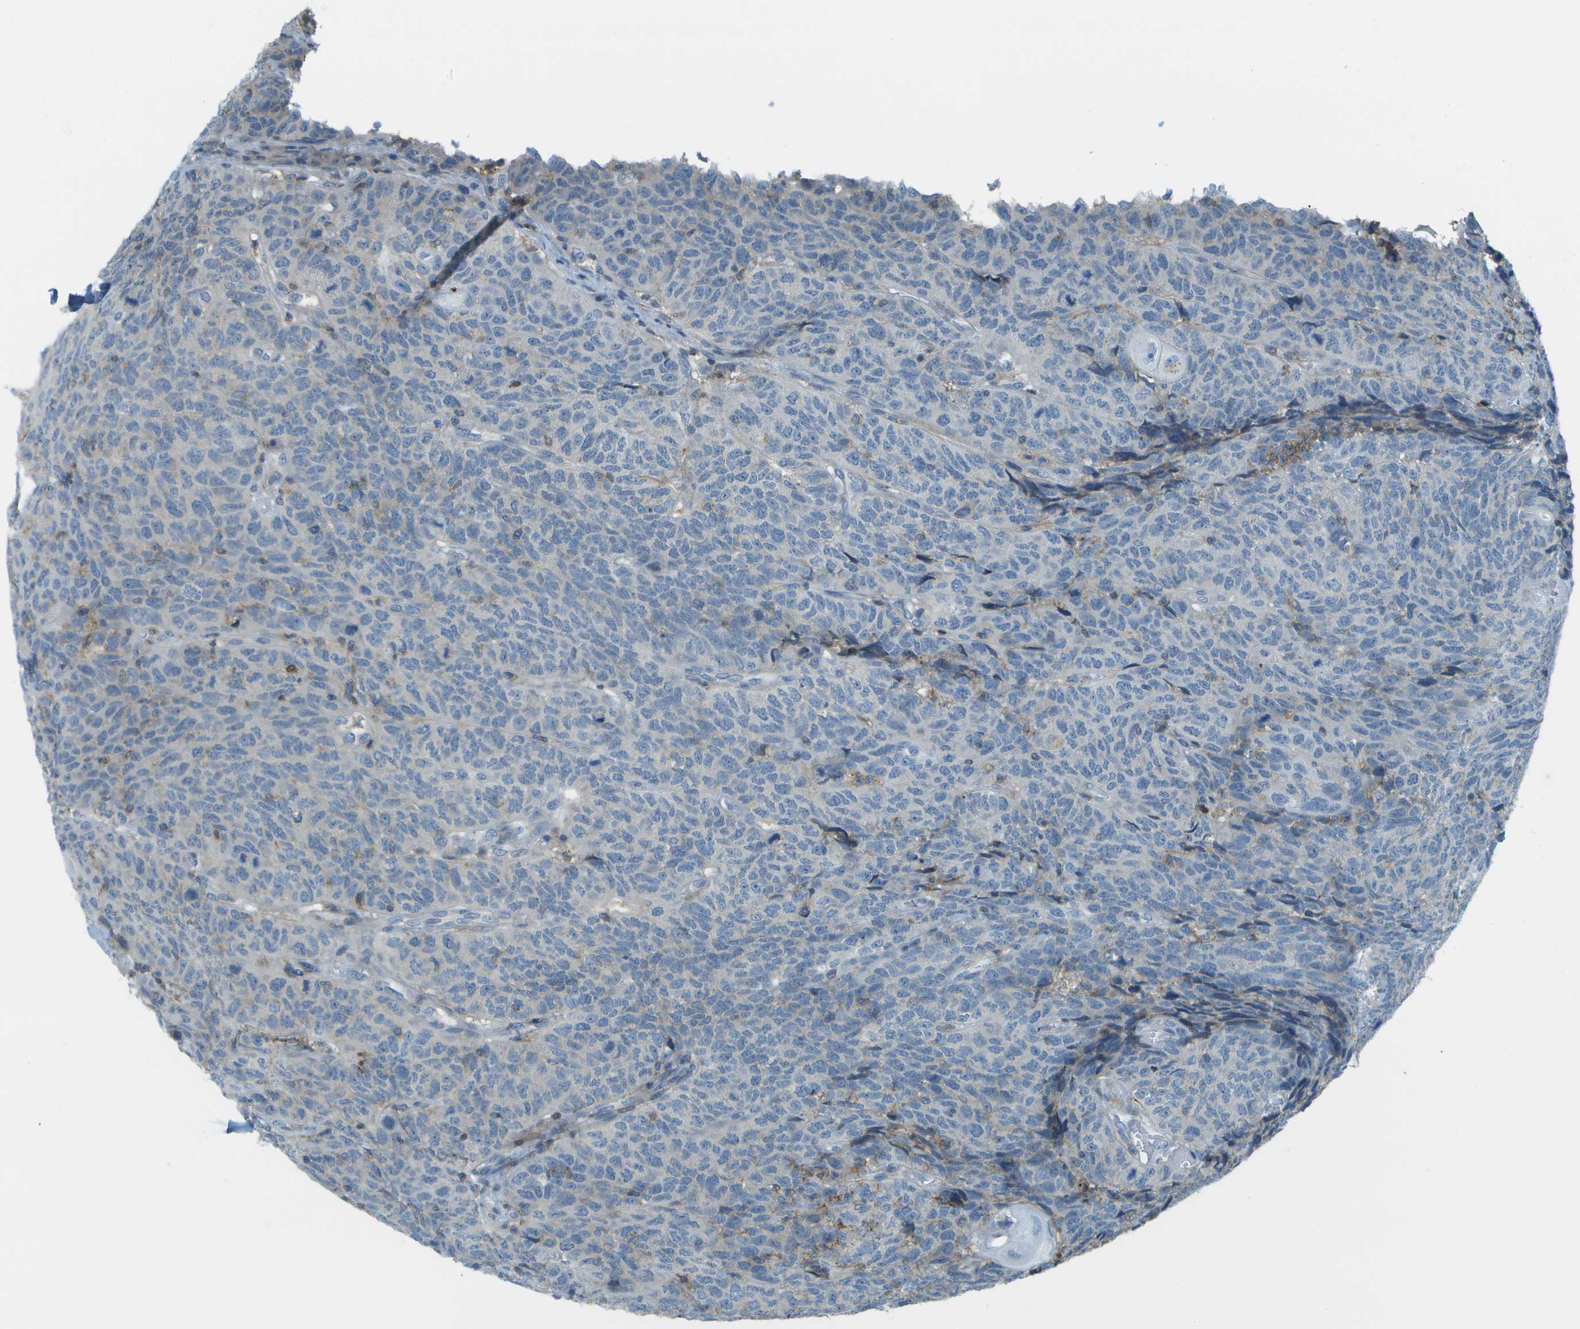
{"staining": {"intensity": "negative", "quantity": "none", "location": "none"}, "tissue": "head and neck cancer", "cell_type": "Tumor cells", "image_type": "cancer", "snomed": [{"axis": "morphology", "description": "Squamous cell carcinoma, NOS"}, {"axis": "topography", "description": "Head-Neck"}], "caption": "Micrograph shows no protein positivity in tumor cells of squamous cell carcinoma (head and neck) tissue.", "gene": "LRRC66", "patient": {"sex": "male", "age": 66}}